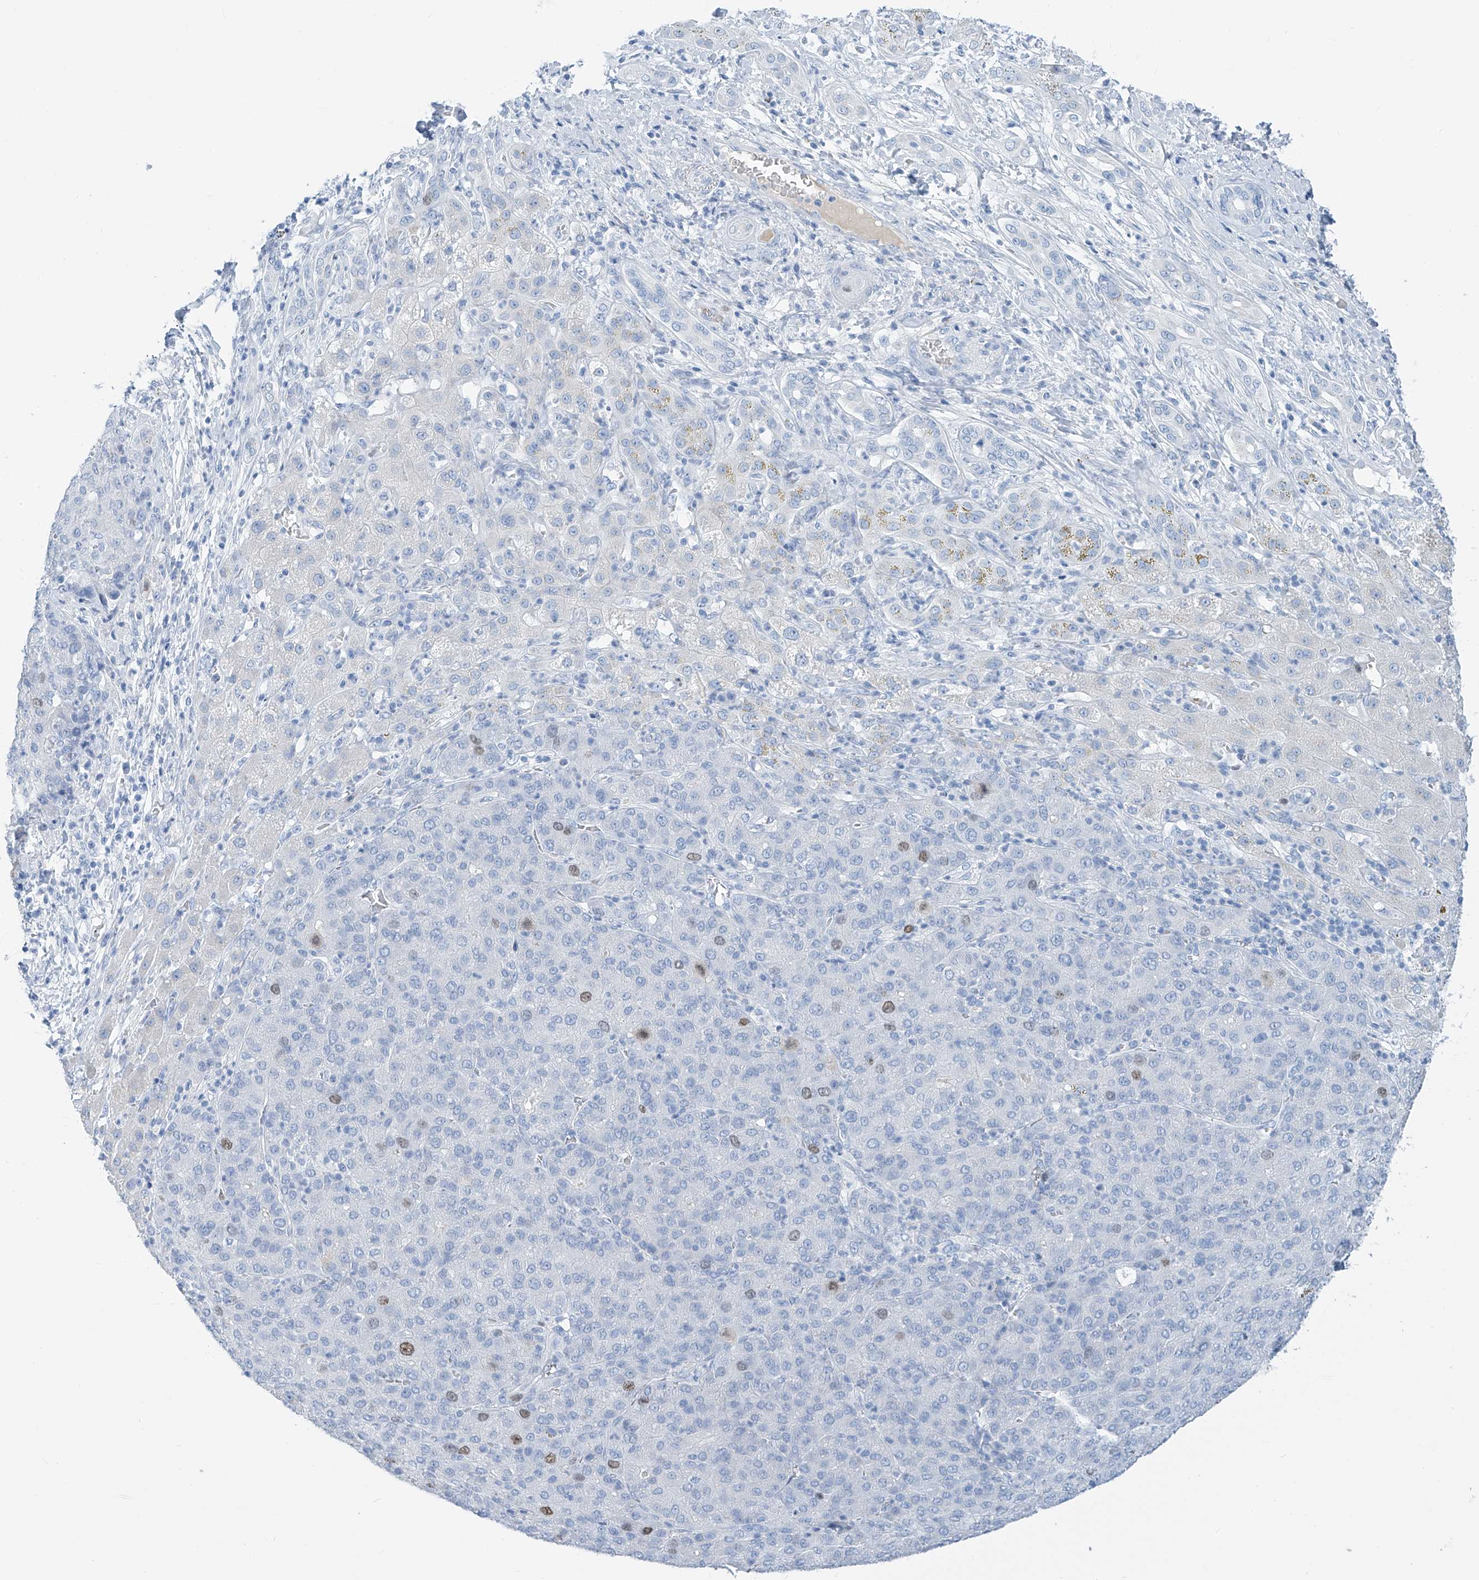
{"staining": {"intensity": "weak", "quantity": "<25%", "location": "nuclear"}, "tissue": "liver cancer", "cell_type": "Tumor cells", "image_type": "cancer", "snomed": [{"axis": "morphology", "description": "Carcinoma, Hepatocellular, NOS"}, {"axis": "topography", "description": "Liver"}], "caption": "Protein analysis of hepatocellular carcinoma (liver) demonstrates no significant expression in tumor cells.", "gene": "SGO2", "patient": {"sex": "male", "age": 65}}